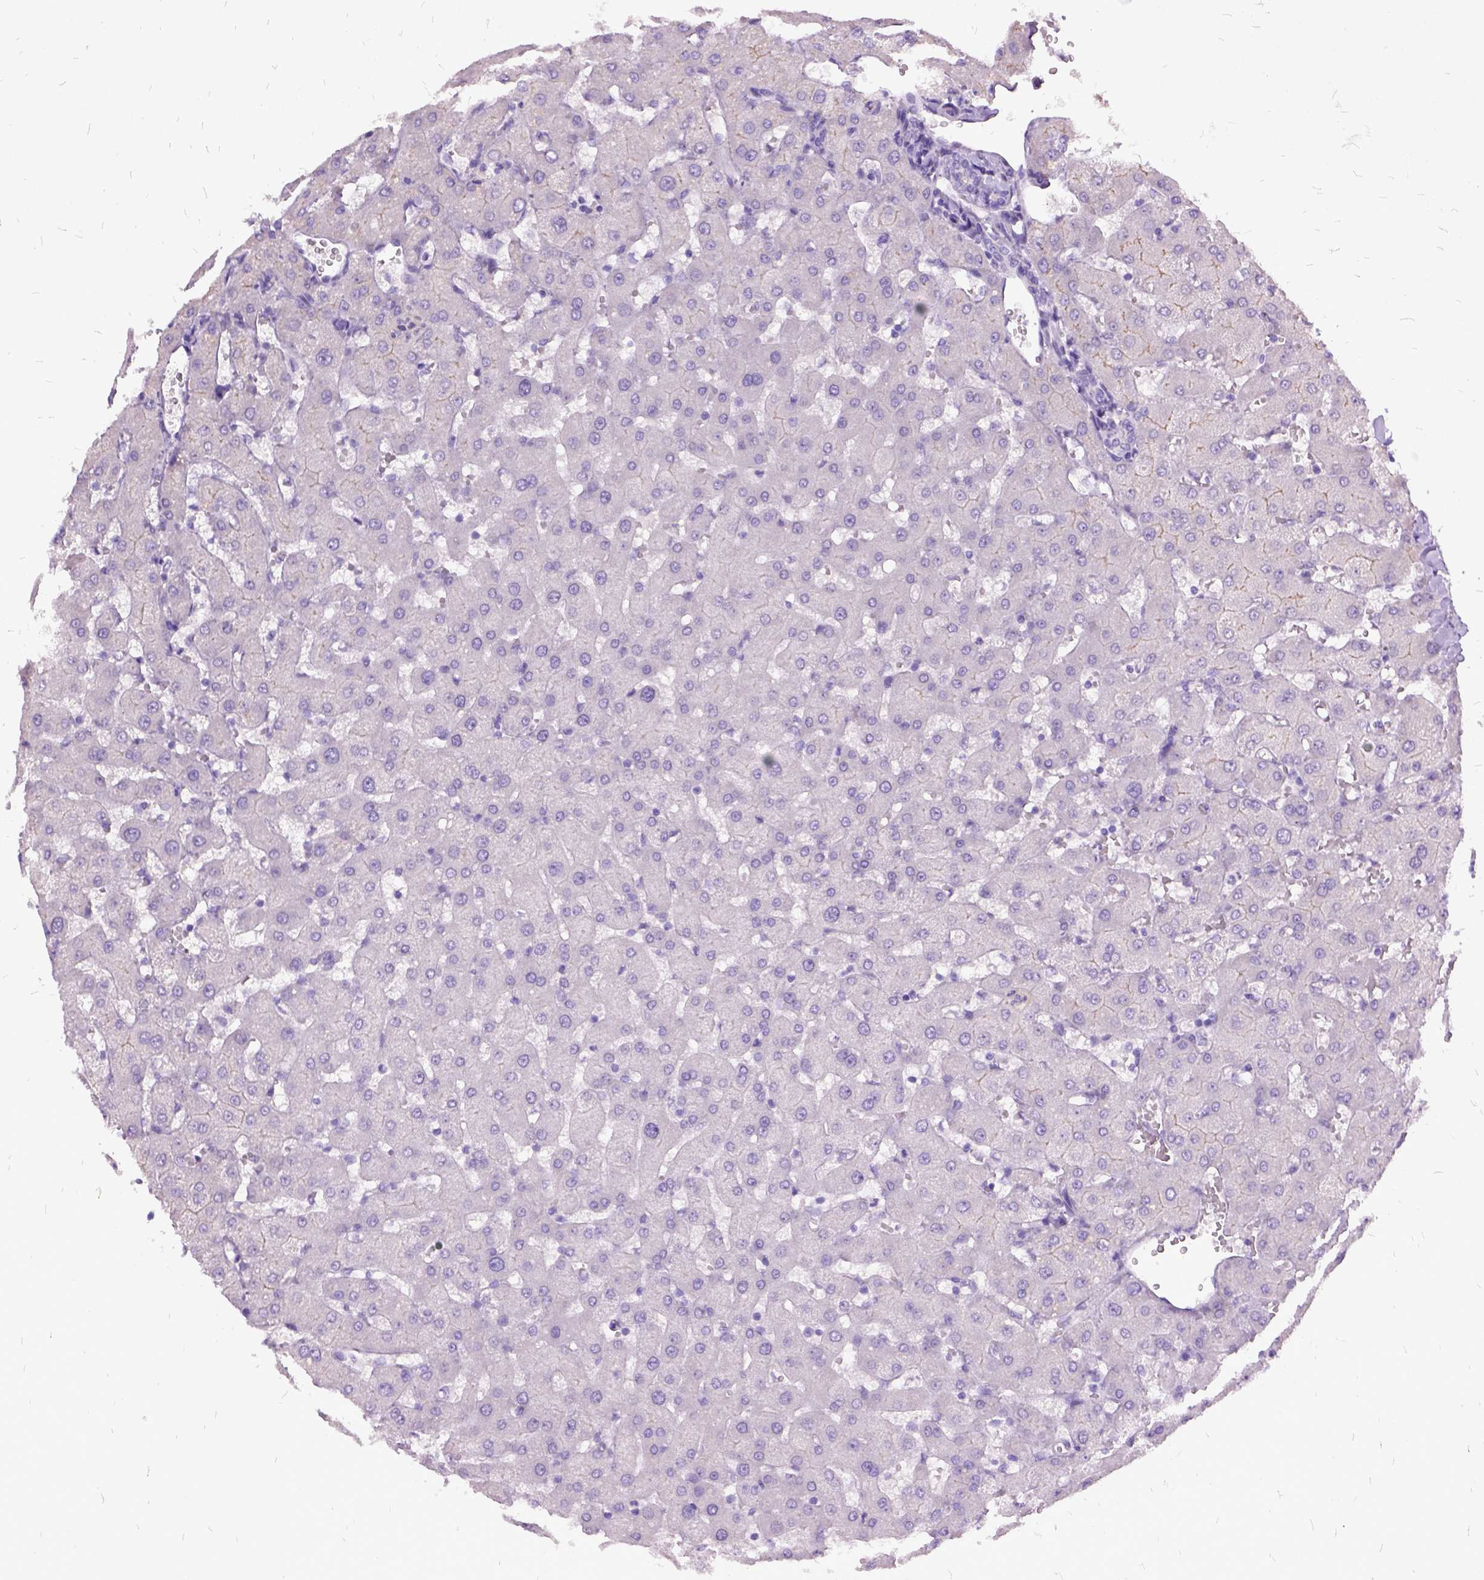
{"staining": {"intensity": "negative", "quantity": "none", "location": "none"}, "tissue": "liver", "cell_type": "Cholangiocytes", "image_type": "normal", "snomed": [{"axis": "morphology", "description": "Normal tissue, NOS"}, {"axis": "topography", "description": "Liver"}], "caption": "A micrograph of liver stained for a protein reveals no brown staining in cholangiocytes. (DAB immunohistochemistry (IHC), high magnification).", "gene": "MME", "patient": {"sex": "female", "age": 63}}